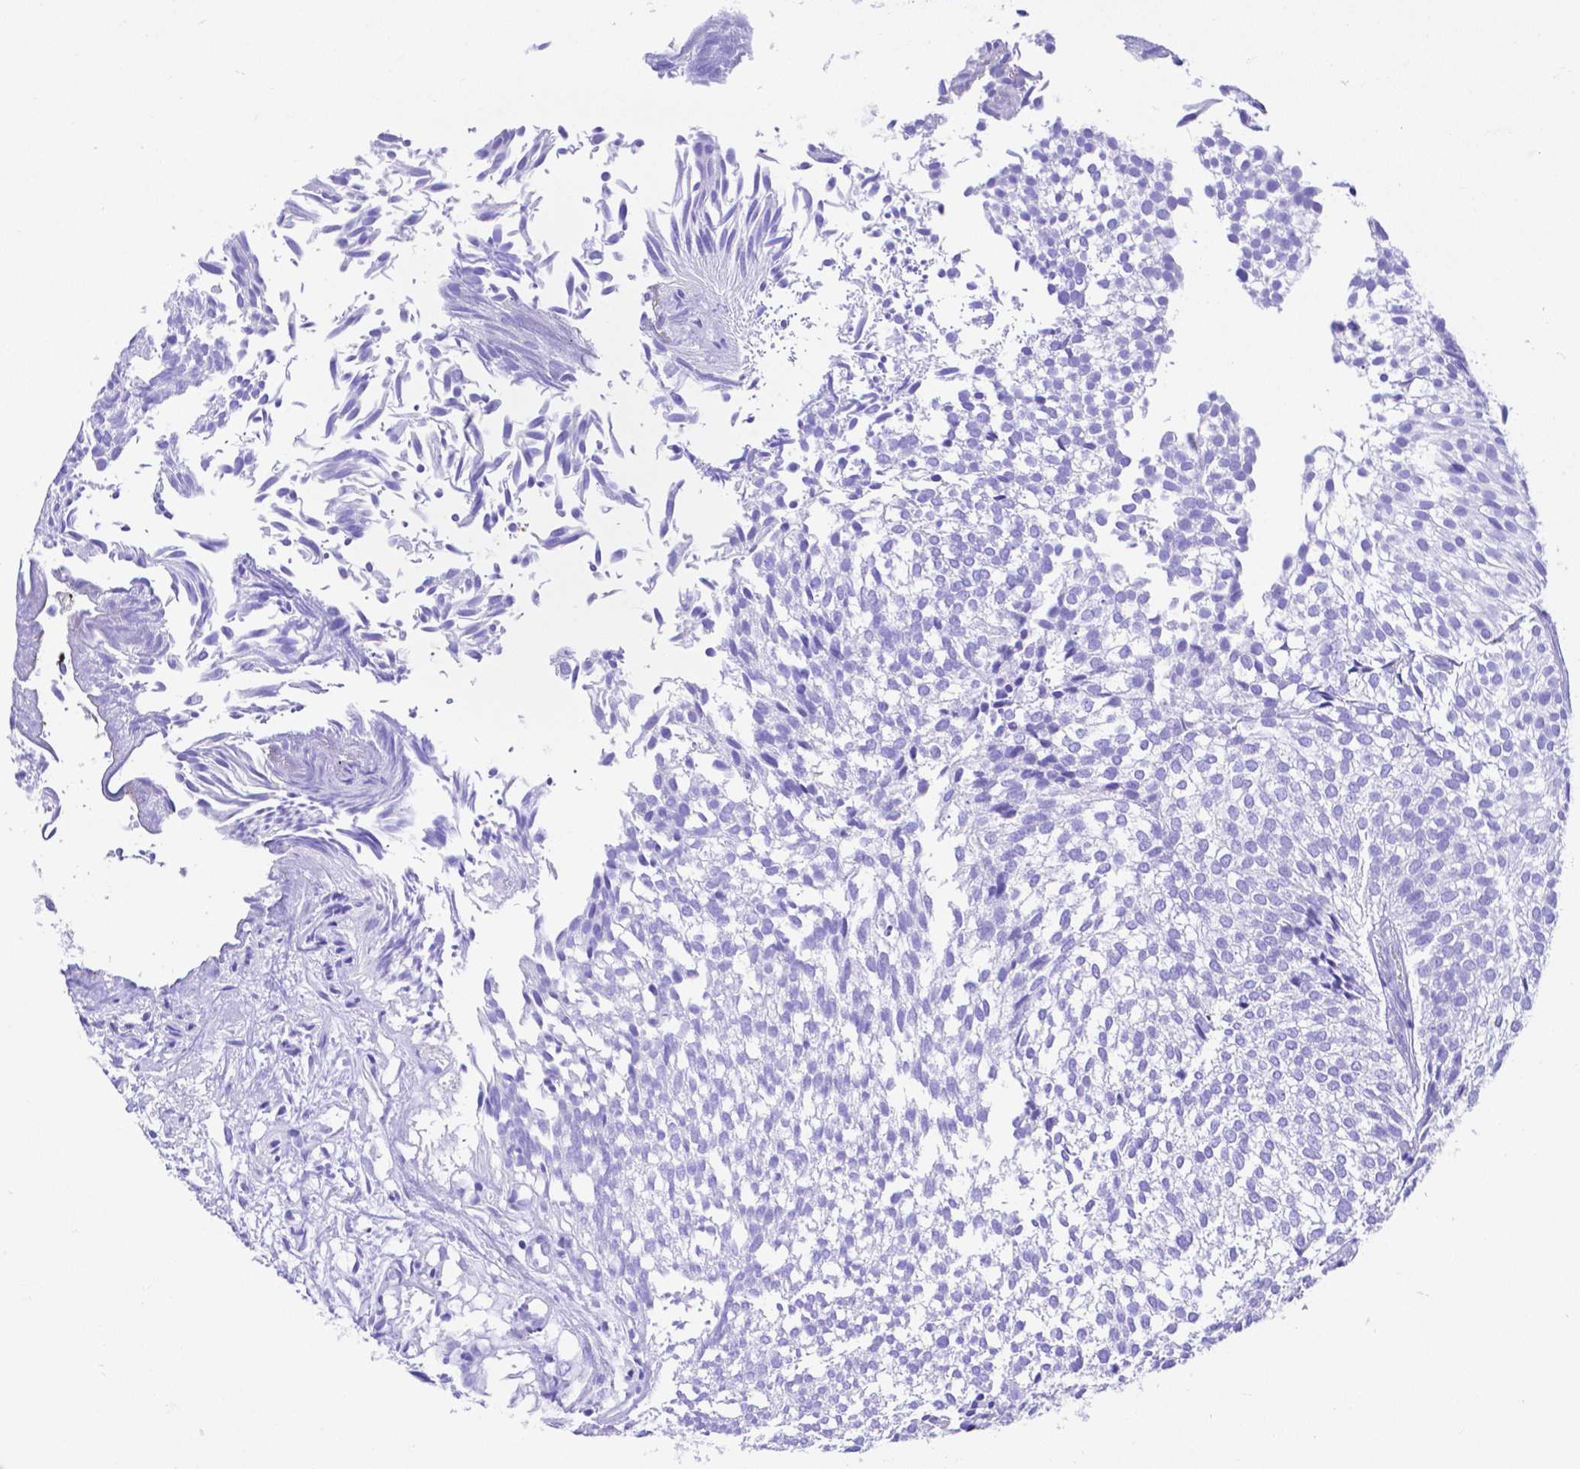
{"staining": {"intensity": "negative", "quantity": "none", "location": "none"}, "tissue": "urothelial cancer", "cell_type": "Tumor cells", "image_type": "cancer", "snomed": [{"axis": "morphology", "description": "Urothelial carcinoma, Low grade"}, {"axis": "topography", "description": "Urinary bladder"}], "caption": "Immunohistochemistry (IHC) of low-grade urothelial carcinoma exhibits no expression in tumor cells.", "gene": "SMR3A", "patient": {"sex": "male", "age": 91}}